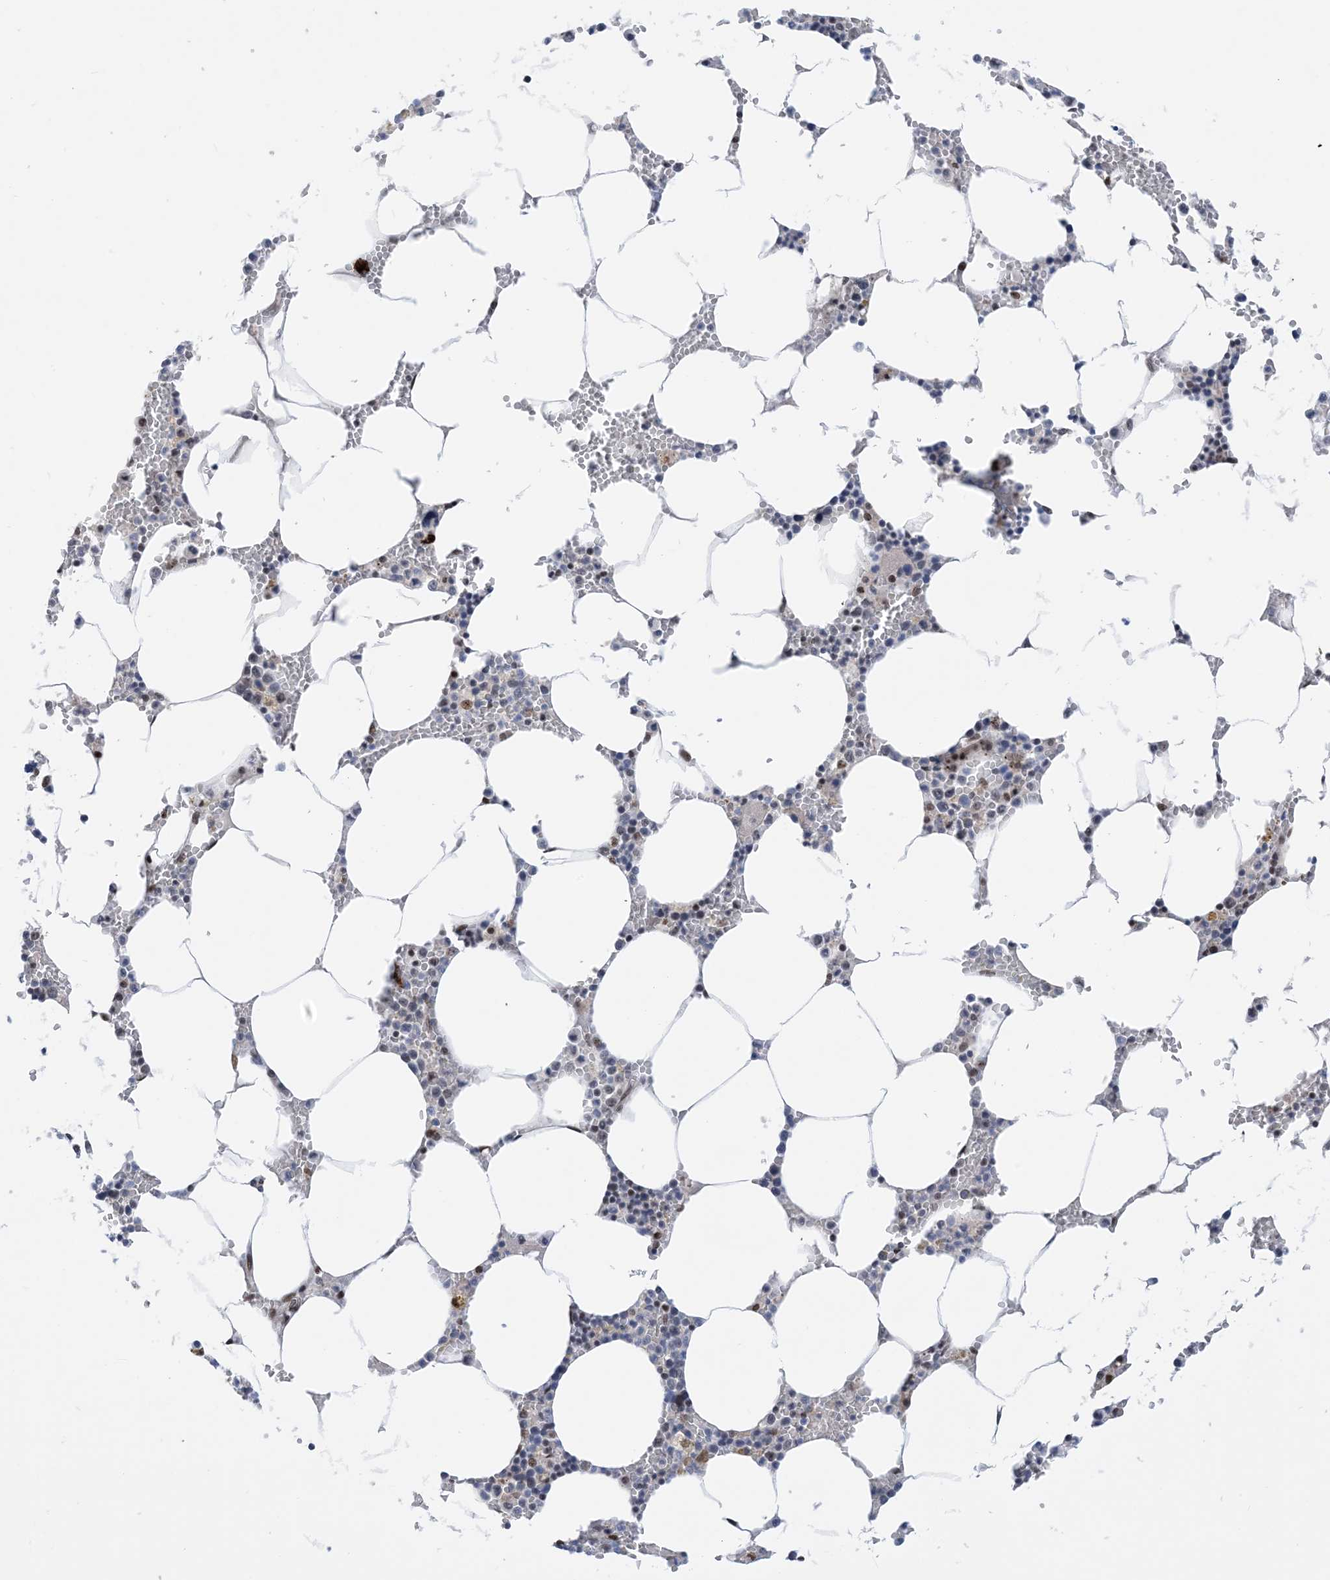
{"staining": {"intensity": "strong", "quantity": "25%-75%", "location": "nuclear"}, "tissue": "bone marrow", "cell_type": "Hematopoietic cells", "image_type": "normal", "snomed": [{"axis": "morphology", "description": "Normal tissue, NOS"}, {"axis": "topography", "description": "Bone marrow"}], "caption": "Brown immunohistochemical staining in unremarkable bone marrow exhibits strong nuclear staining in approximately 25%-75% of hematopoietic cells. Immunohistochemistry (ihc) stains the protein of interest in brown and the nuclei are stained blue.", "gene": "TSPYL1", "patient": {"sex": "male", "age": 70}}